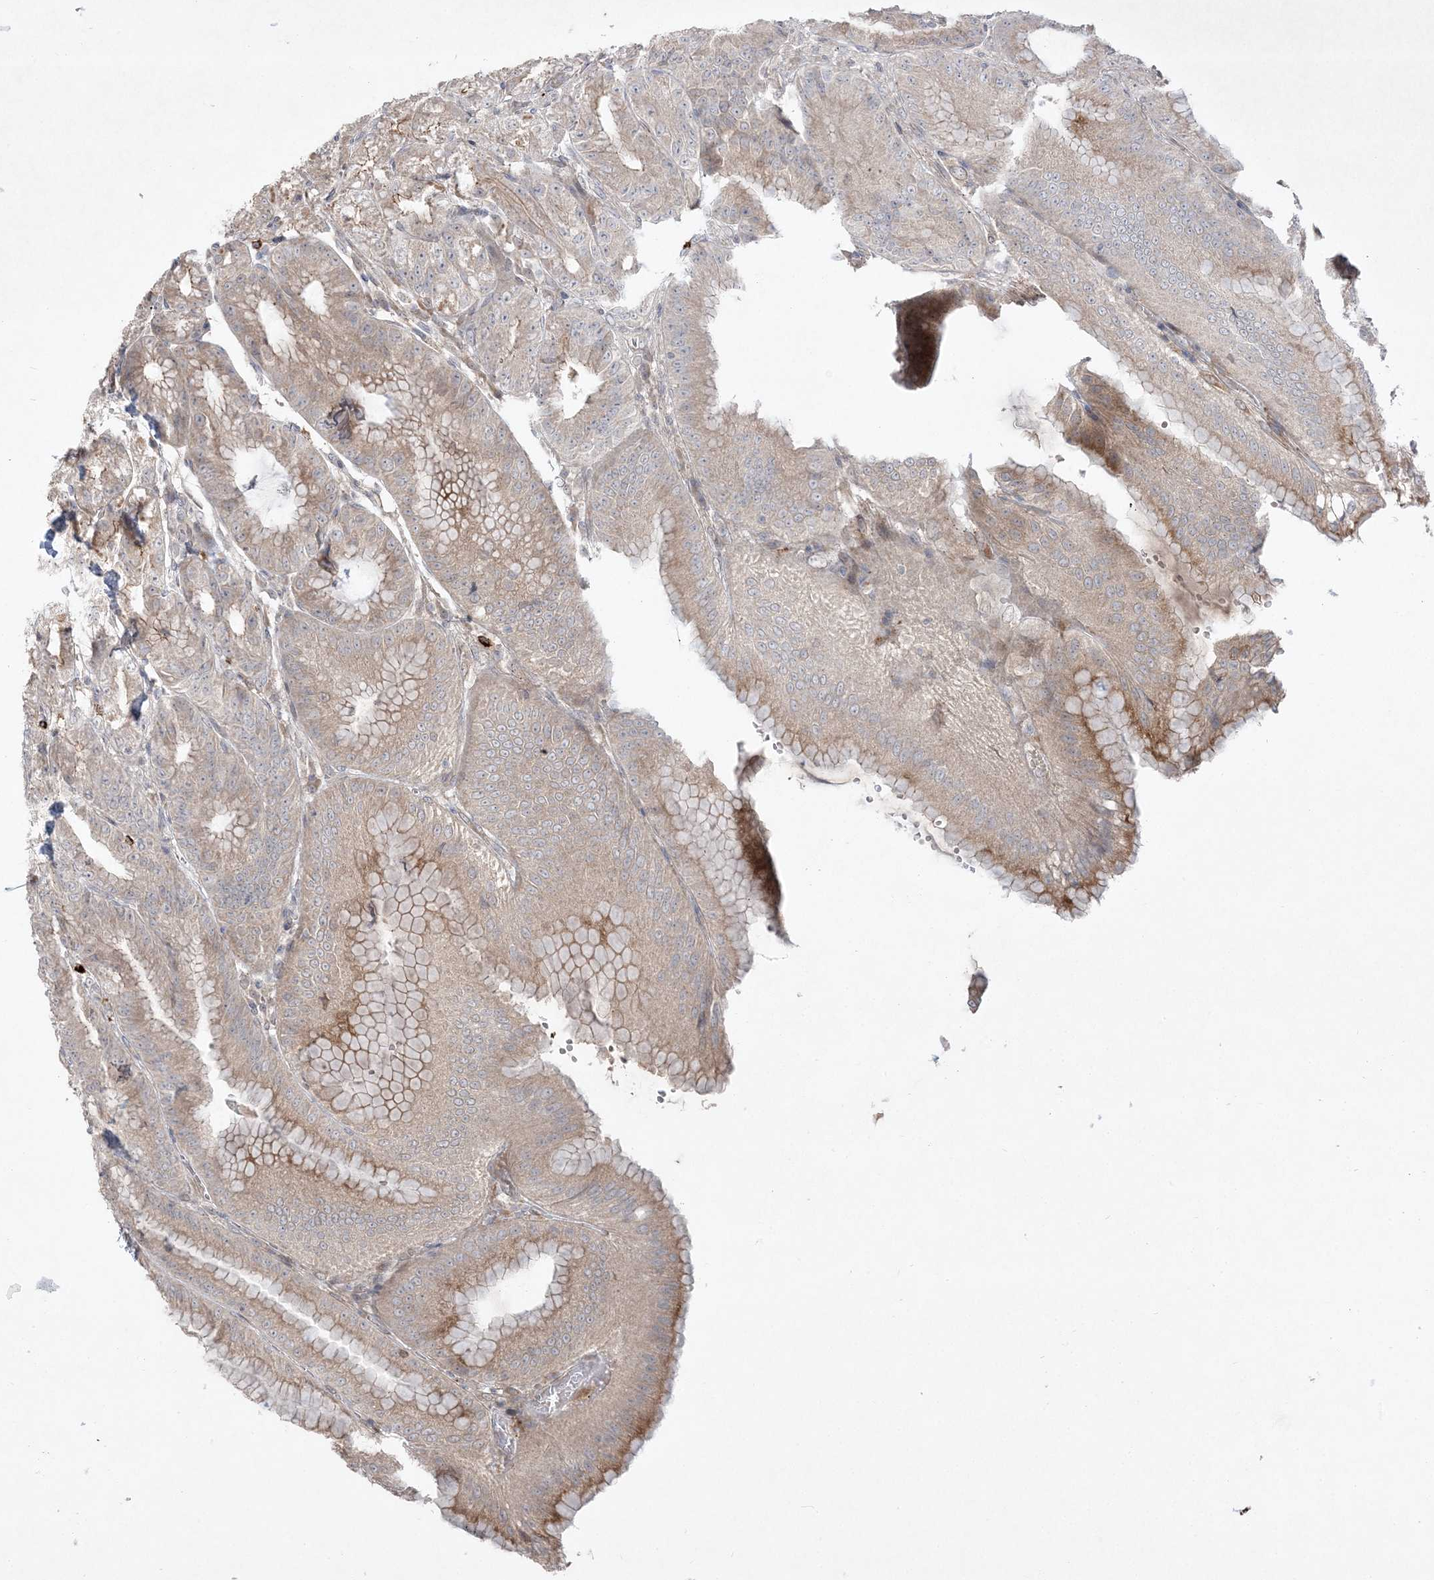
{"staining": {"intensity": "moderate", "quantity": "25%-75%", "location": "cytoplasmic/membranous"}, "tissue": "stomach", "cell_type": "Glandular cells", "image_type": "normal", "snomed": [{"axis": "morphology", "description": "Normal tissue, NOS"}, {"axis": "topography", "description": "Stomach, upper"}, {"axis": "topography", "description": "Stomach, lower"}], "caption": "Normal stomach was stained to show a protein in brown. There is medium levels of moderate cytoplasmic/membranous staining in approximately 25%-75% of glandular cells. The staining was performed using DAB, with brown indicating positive protein expression. Nuclei are stained blue with hematoxylin.", "gene": "CLNK", "patient": {"sex": "male", "age": 71}}